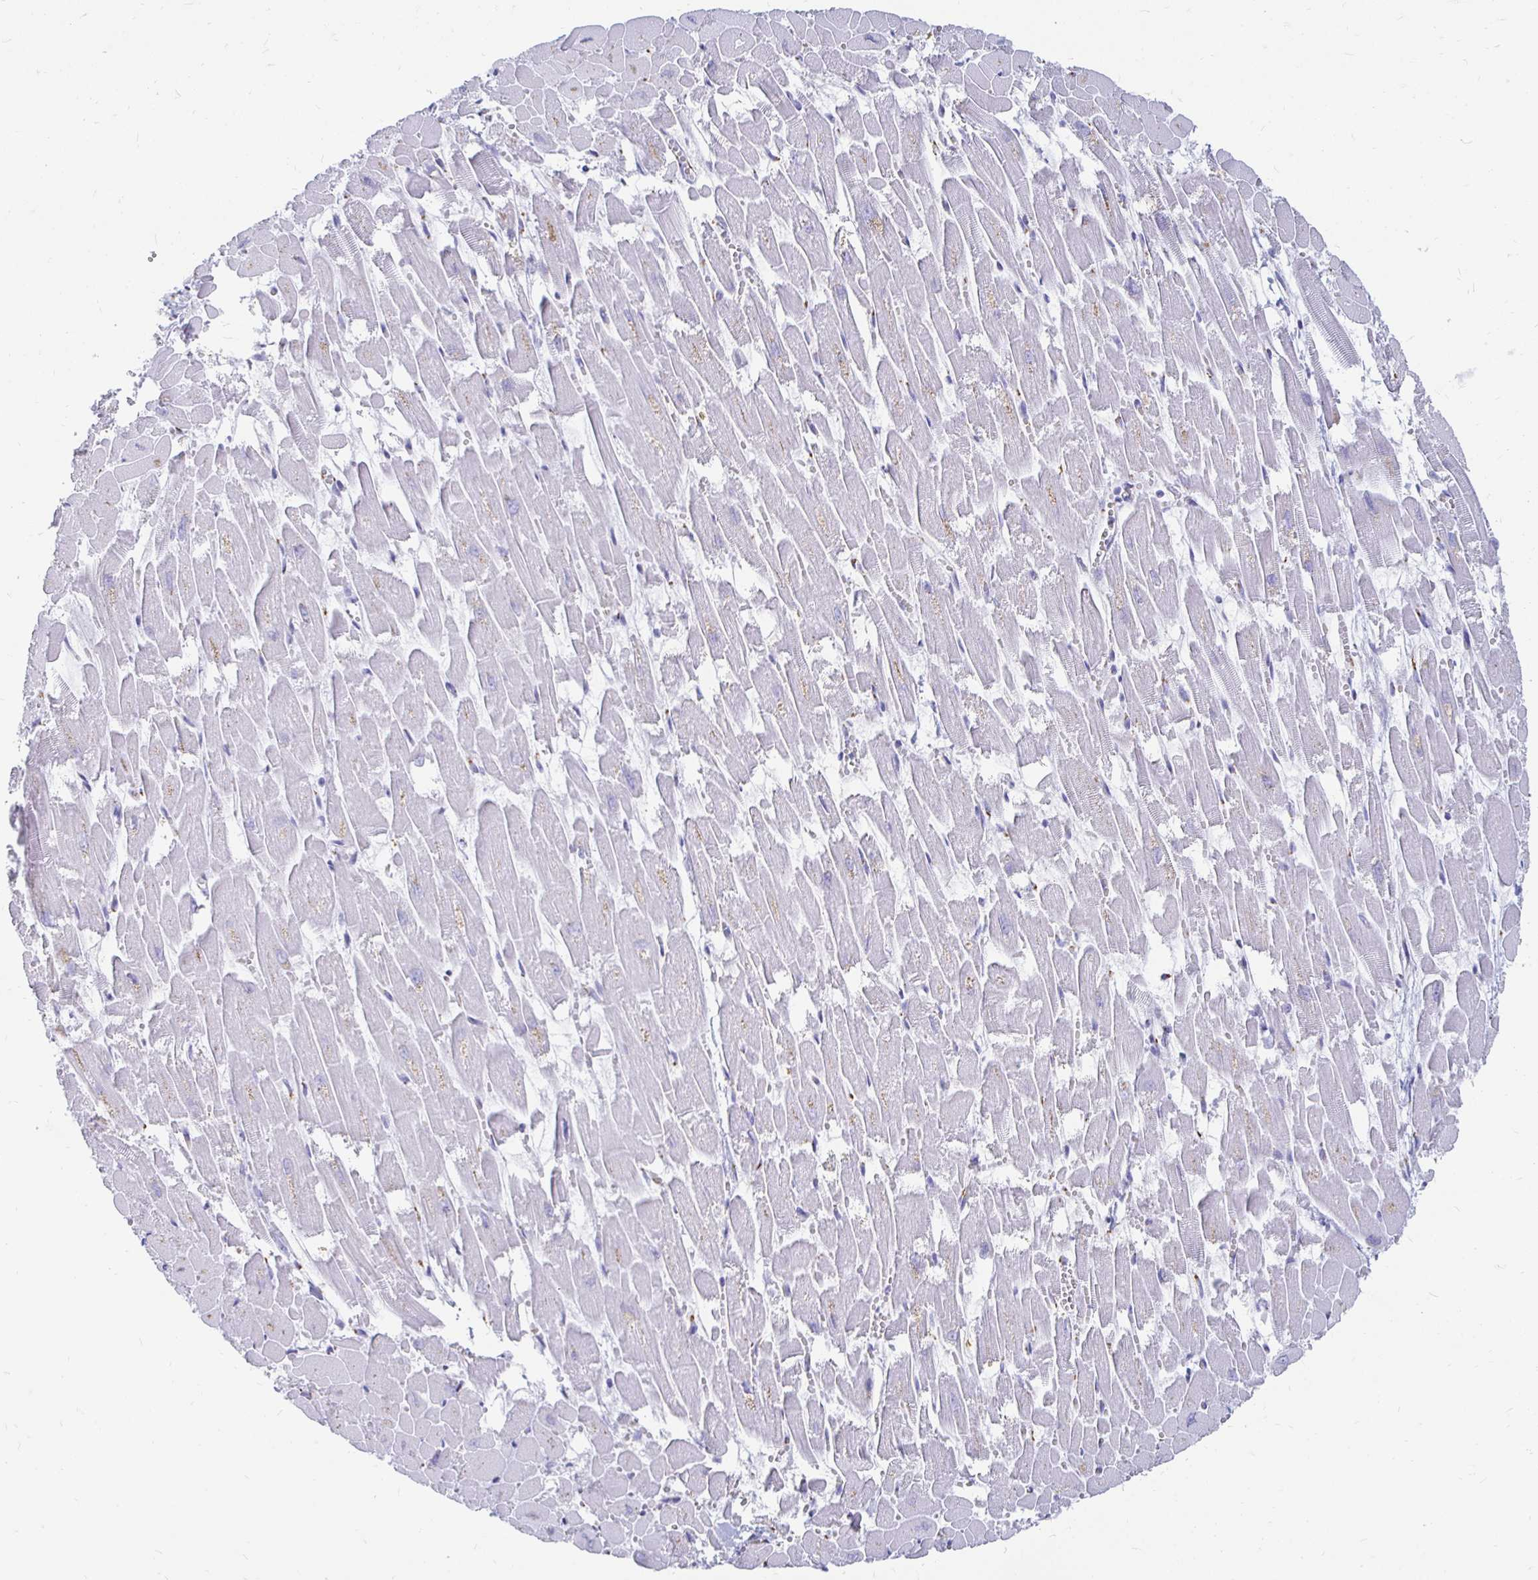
{"staining": {"intensity": "negative", "quantity": "none", "location": "none"}, "tissue": "heart muscle", "cell_type": "Cardiomyocytes", "image_type": "normal", "snomed": [{"axis": "morphology", "description": "Normal tissue, NOS"}, {"axis": "topography", "description": "Heart"}], "caption": "Immunohistochemical staining of normal heart muscle exhibits no significant positivity in cardiomyocytes. (DAB IHC, high magnification).", "gene": "PAGE4", "patient": {"sex": "female", "age": 52}}